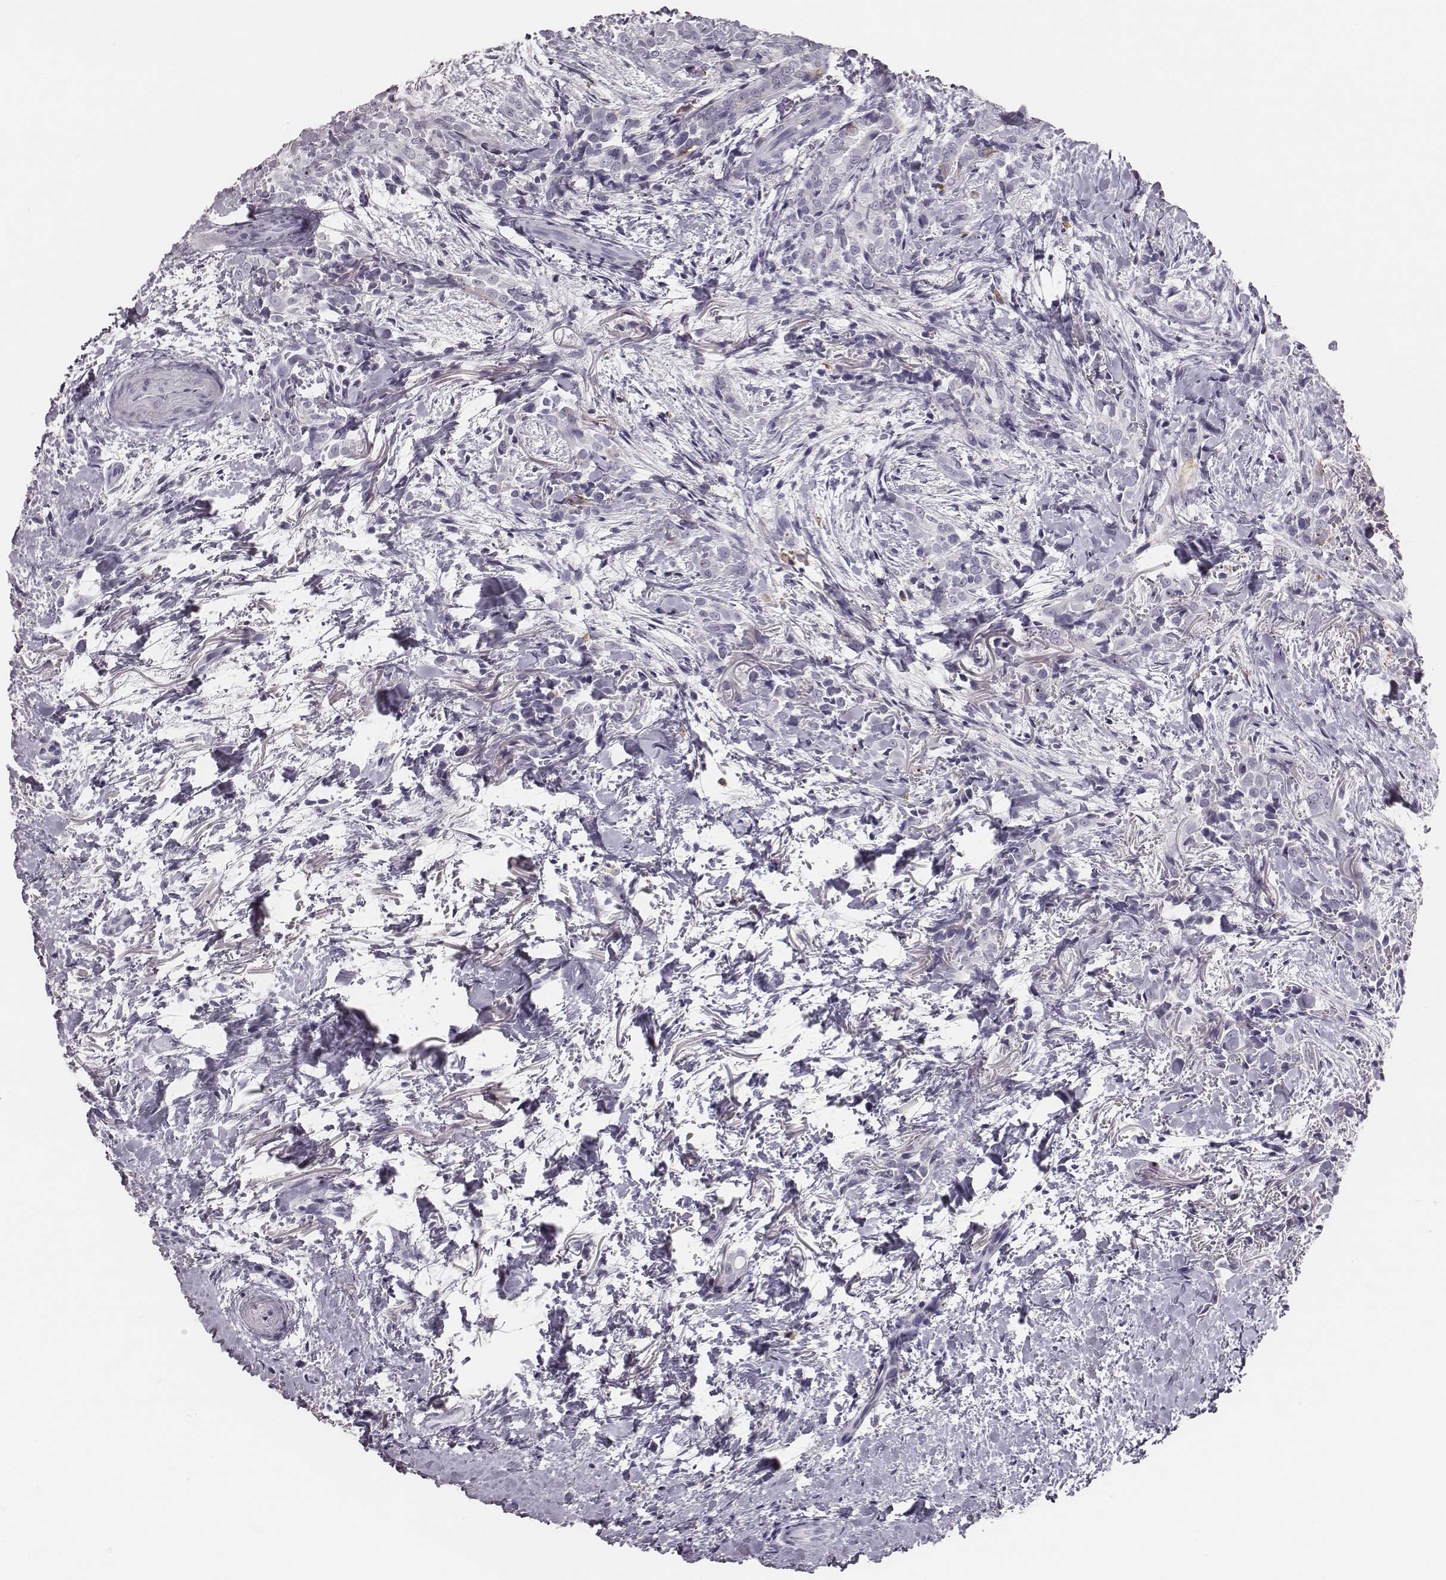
{"staining": {"intensity": "negative", "quantity": "none", "location": "none"}, "tissue": "thyroid cancer", "cell_type": "Tumor cells", "image_type": "cancer", "snomed": [{"axis": "morphology", "description": "Papillary adenocarcinoma, NOS"}, {"axis": "topography", "description": "Thyroid gland"}], "caption": "Micrograph shows no protein positivity in tumor cells of thyroid cancer (papillary adenocarcinoma) tissue.", "gene": "ZNF365", "patient": {"sex": "male", "age": 61}}